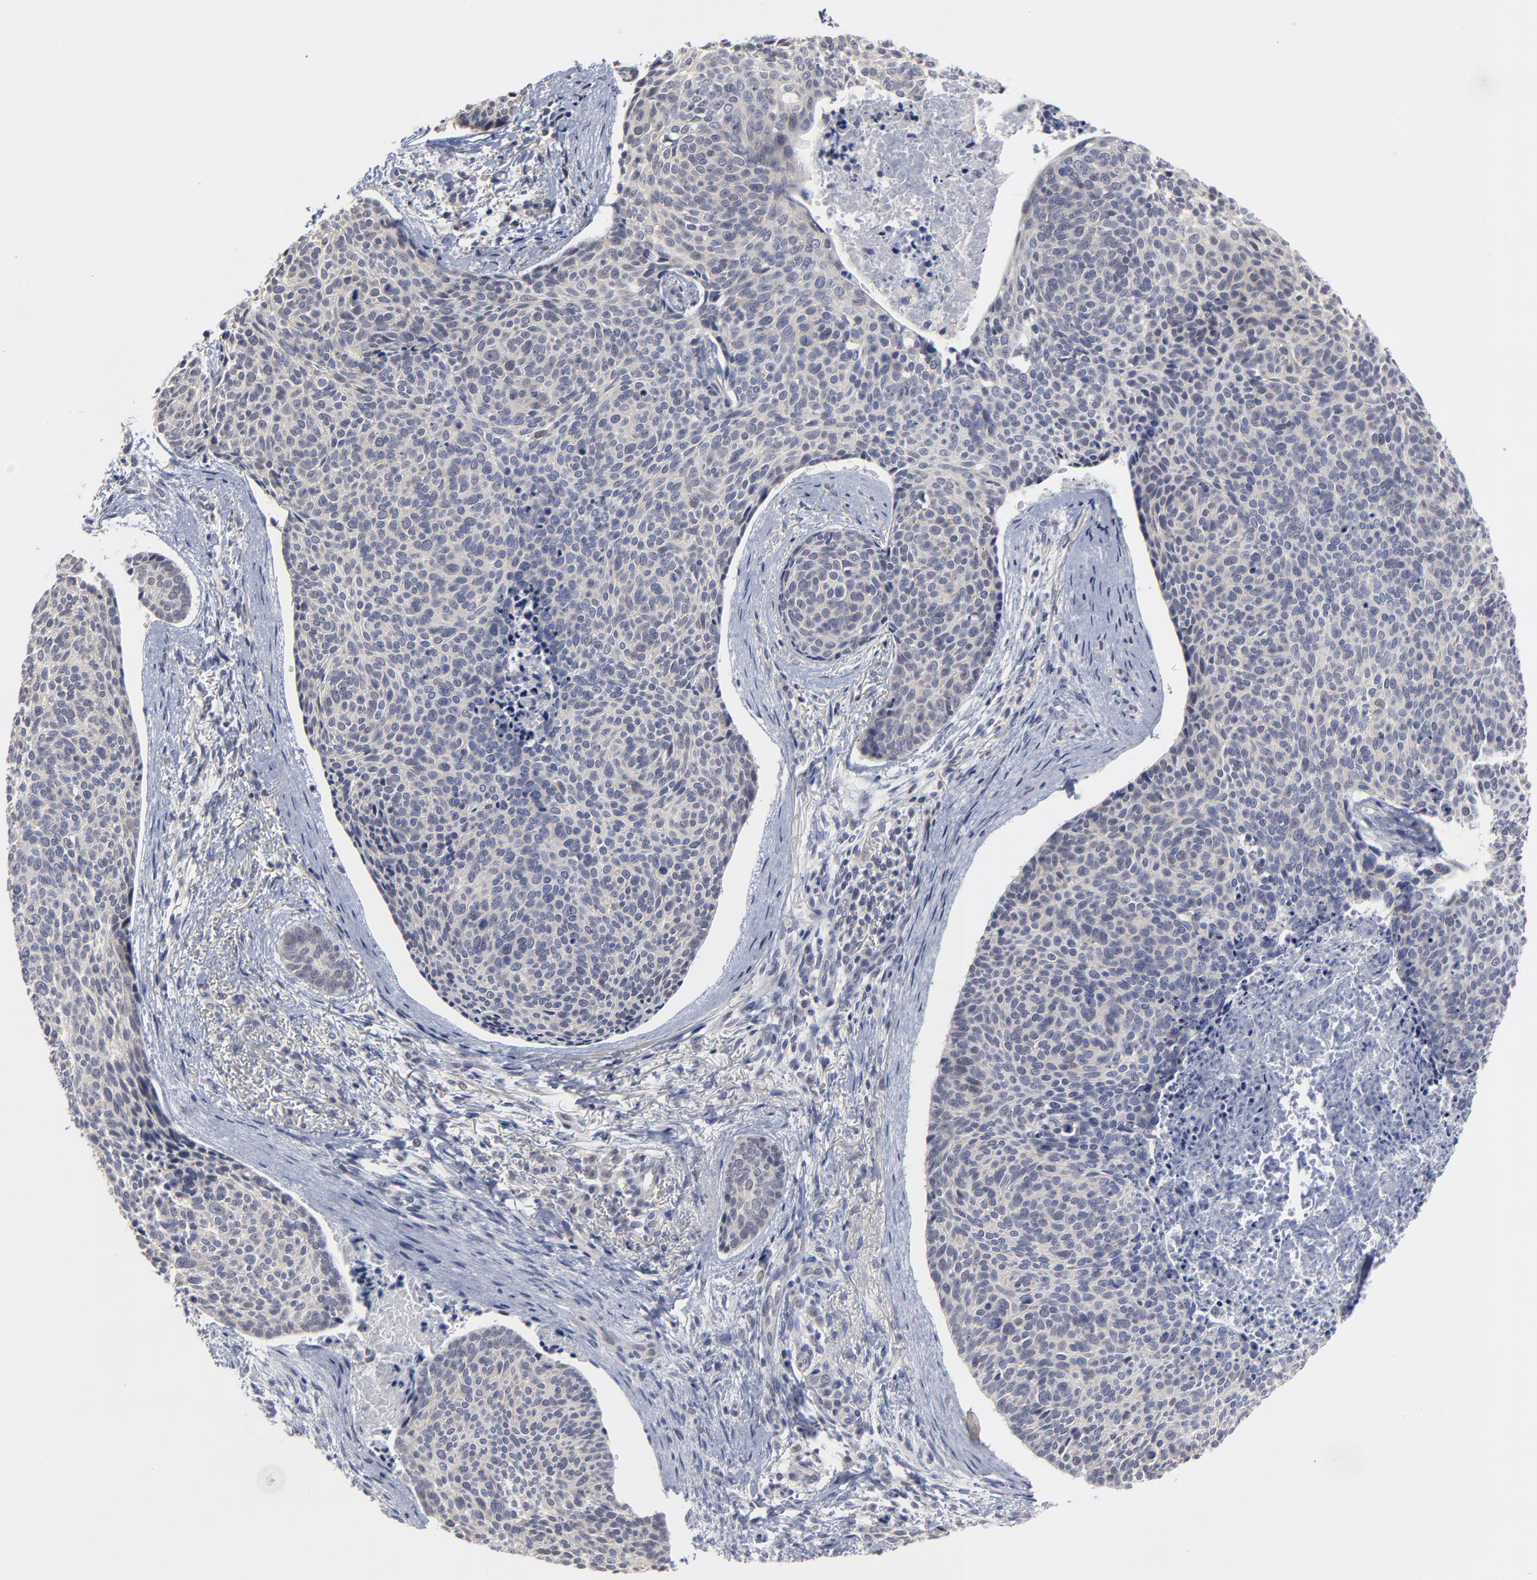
{"staining": {"intensity": "negative", "quantity": "none", "location": "none"}, "tissue": "skin cancer", "cell_type": "Tumor cells", "image_type": "cancer", "snomed": [{"axis": "morphology", "description": "Normal tissue, NOS"}, {"axis": "morphology", "description": "Basal cell carcinoma"}, {"axis": "topography", "description": "Skin"}], "caption": "This is an immunohistochemistry (IHC) photomicrograph of skin basal cell carcinoma. There is no staining in tumor cells.", "gene": "MAGEA10", "patient": {"sex": "female", "age": 57}}